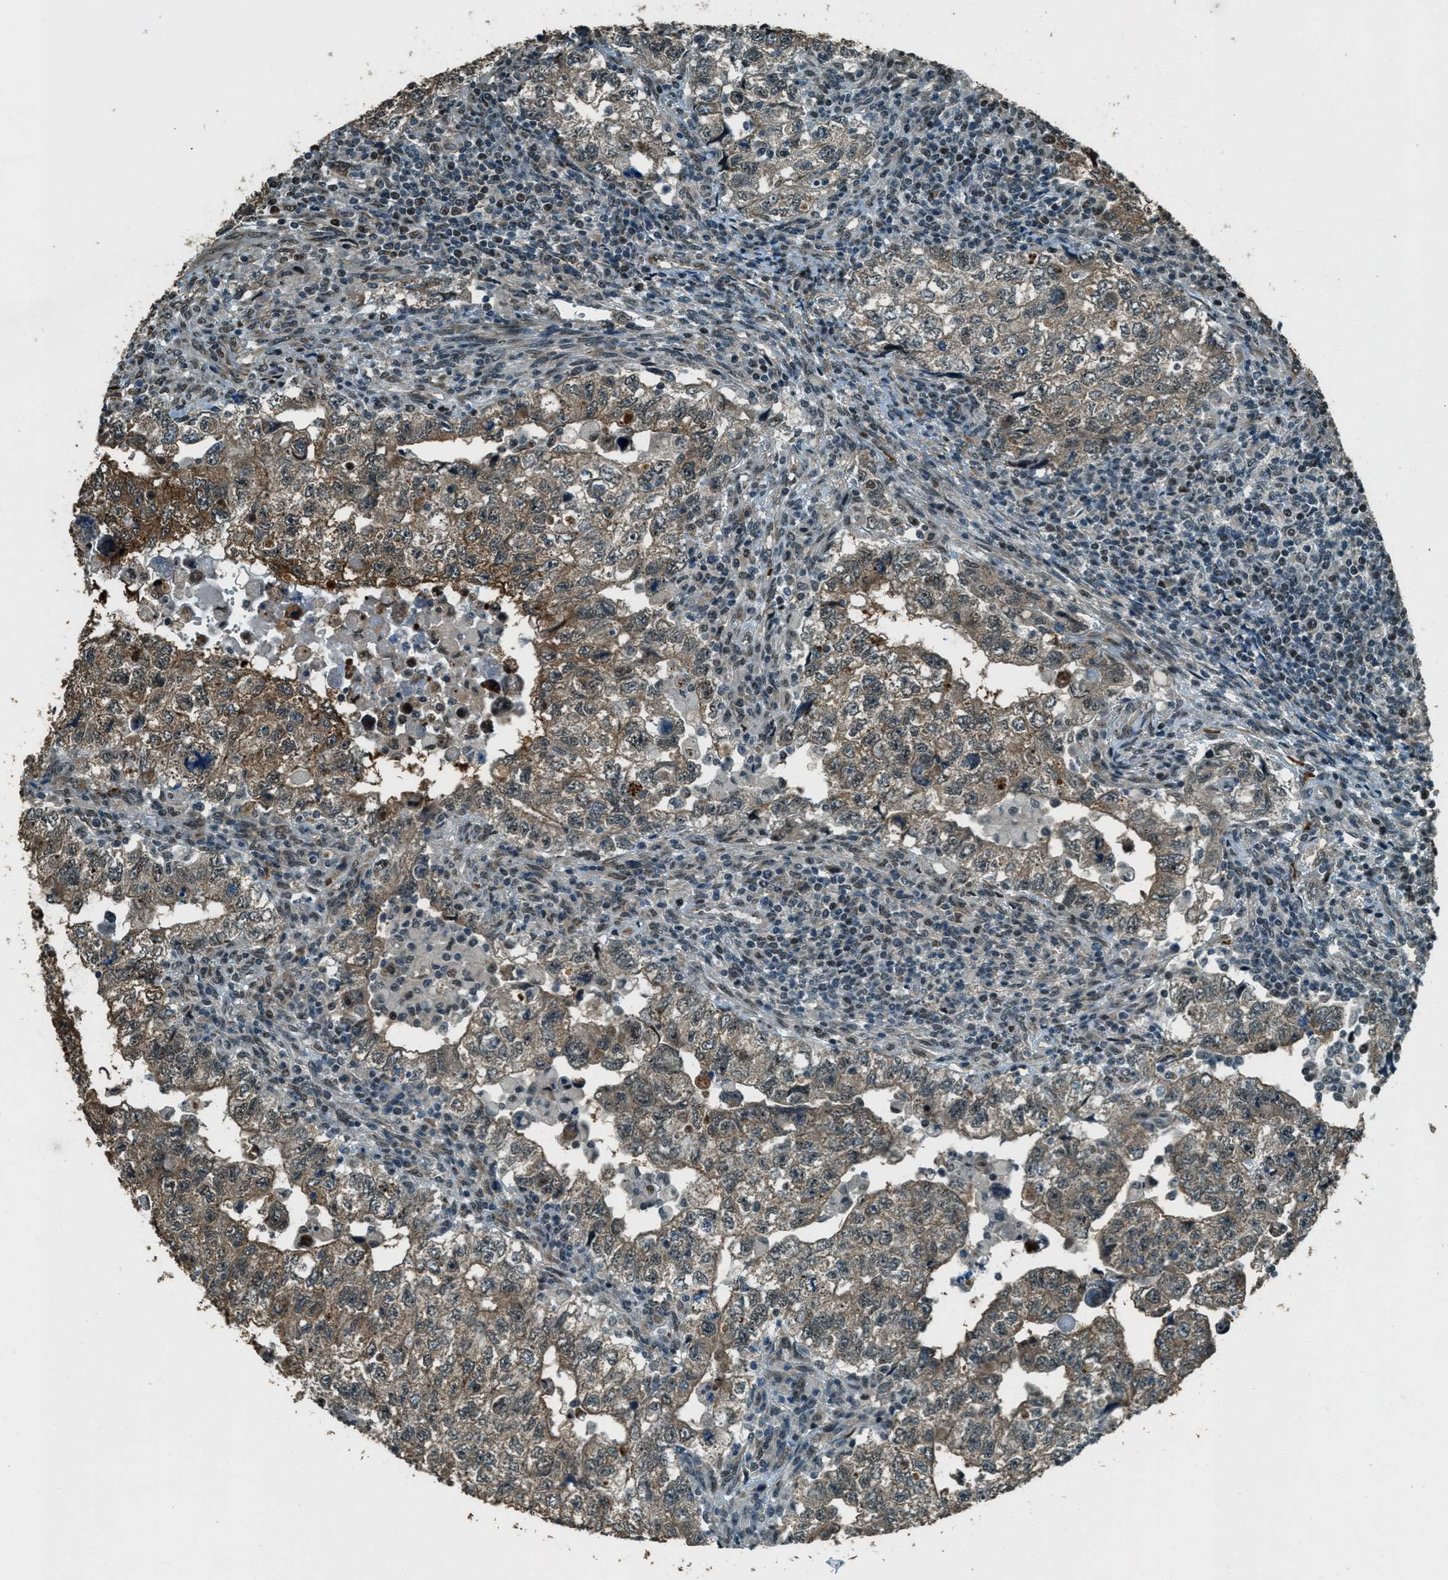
{"staining": {"intensity": "weak", "quantity": "25%-75%", "location": "cytoplasmic/membranous"}, "tissue": "testis cancer", "cell_type": "Tumor cells", "image_type": "cancer", "snomed": [{"axis": "morphology", "description": "Carcinoma, Embryonal, NOS"}, {"axis": "topography", "description": "Testis"}], "caption": "Immunohistochemistry (IHC) histopathology image of neoplastic tissue: testis cancer stained using IHC displays low levels of weak protein expression localized specifically in the cytoplasmic/membranous of tumor cells, appearing as a cytoplasmic/membranous brown color.", "gene": "TARDBP", "patient": {"sex": "male", "age": 36}}